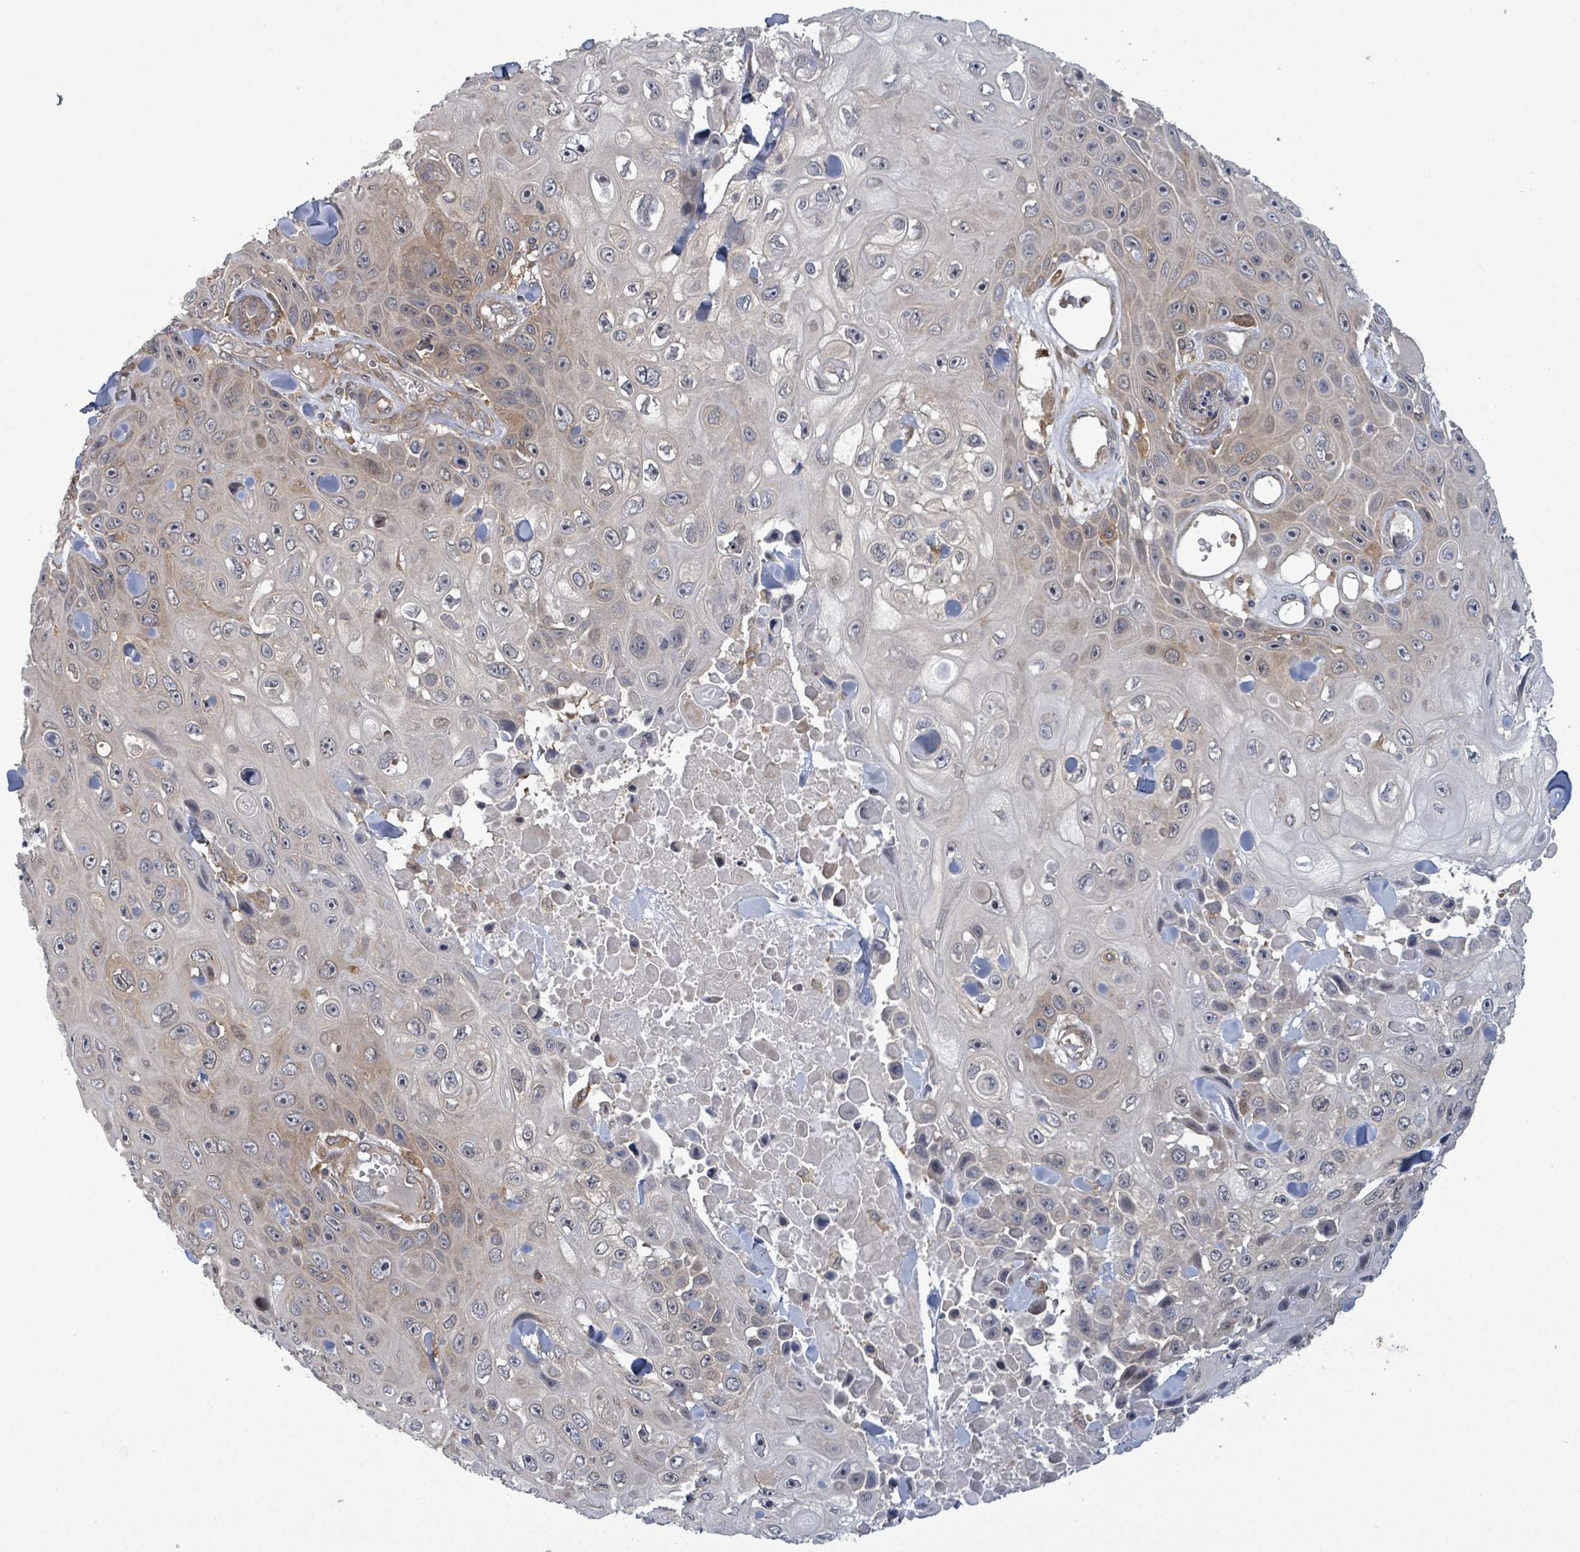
{"staining": {"intensity": "negative", "quantity": "none", "location": "none"}, "tissue": "skin cancer", "cell_type": "Tumor cells", "image_type": "cancer", "snomed": [{"axis": "morphology", "description": "Squamous cell carcinoma, NOS"}, {"axis": "topography", "description": "Skin"}], "caption": "Immunohistochemistry histopathology image of human skin cancer (squamous cell carcinoma) stained for a protein (brown), which demonstrates no expression in tumor cells.", "gene": "MAP3K6", "patient": {"sex": "male", "age": 82}}